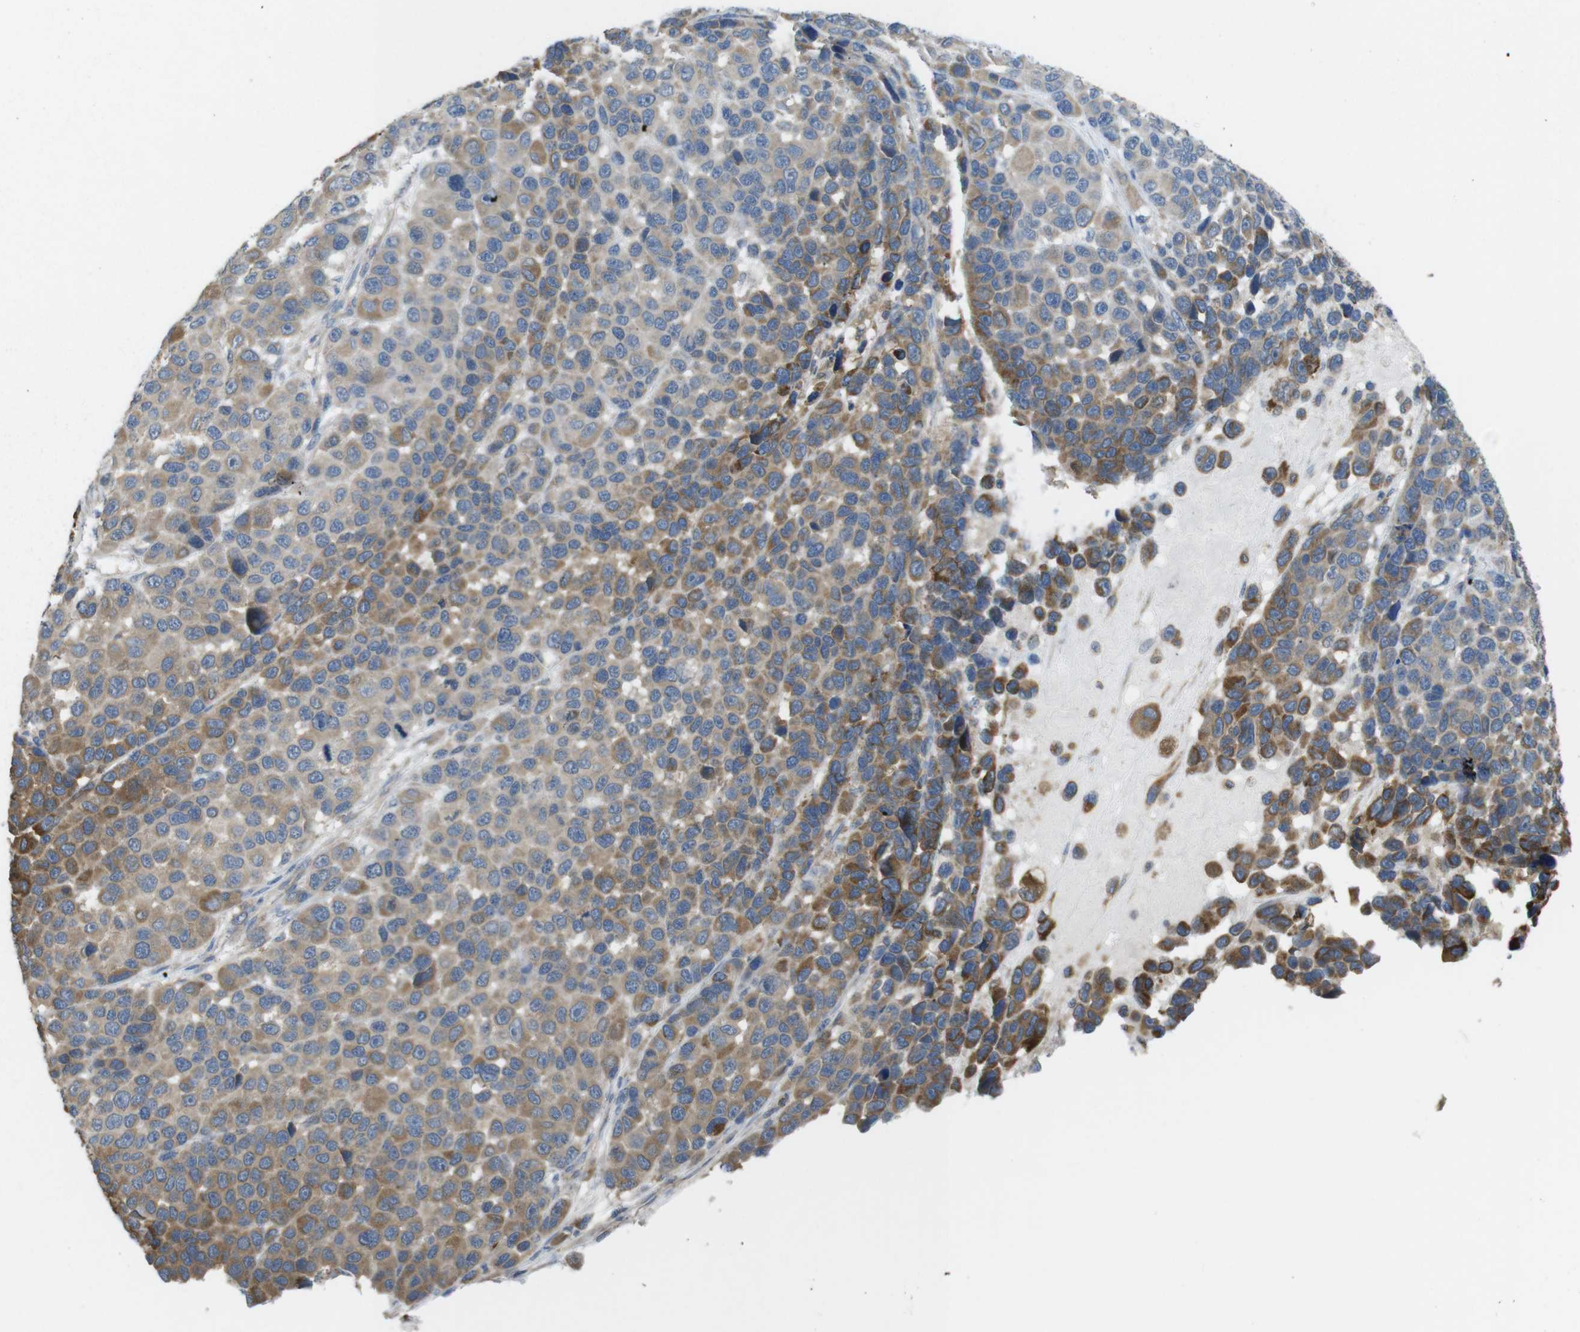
{"staining": {"intensity": "moderate", "quantity": ">75%", "location": "cytoplasmic/membranous"}, "tissue": "melanoma", "cell_type": "Tumor cells", "image_type": "cancer", "snomed": [{"axis": "morphology", "description": "Malignant melanoma, NOS"}, {"axis": "topography", "description": "Skin"}], "caption": "Immunohistochemistry (IHC) of melanoma shows medium levels of moderate cytoplasmic/membranous staining in approximately >75% of tumor cells. (DAB (3,3'-diaminobenzidine) IHC with brightfield microscopy, high magnification).", "gene": "GRIK2", "patient": {"sex": "male", "age": 53}}